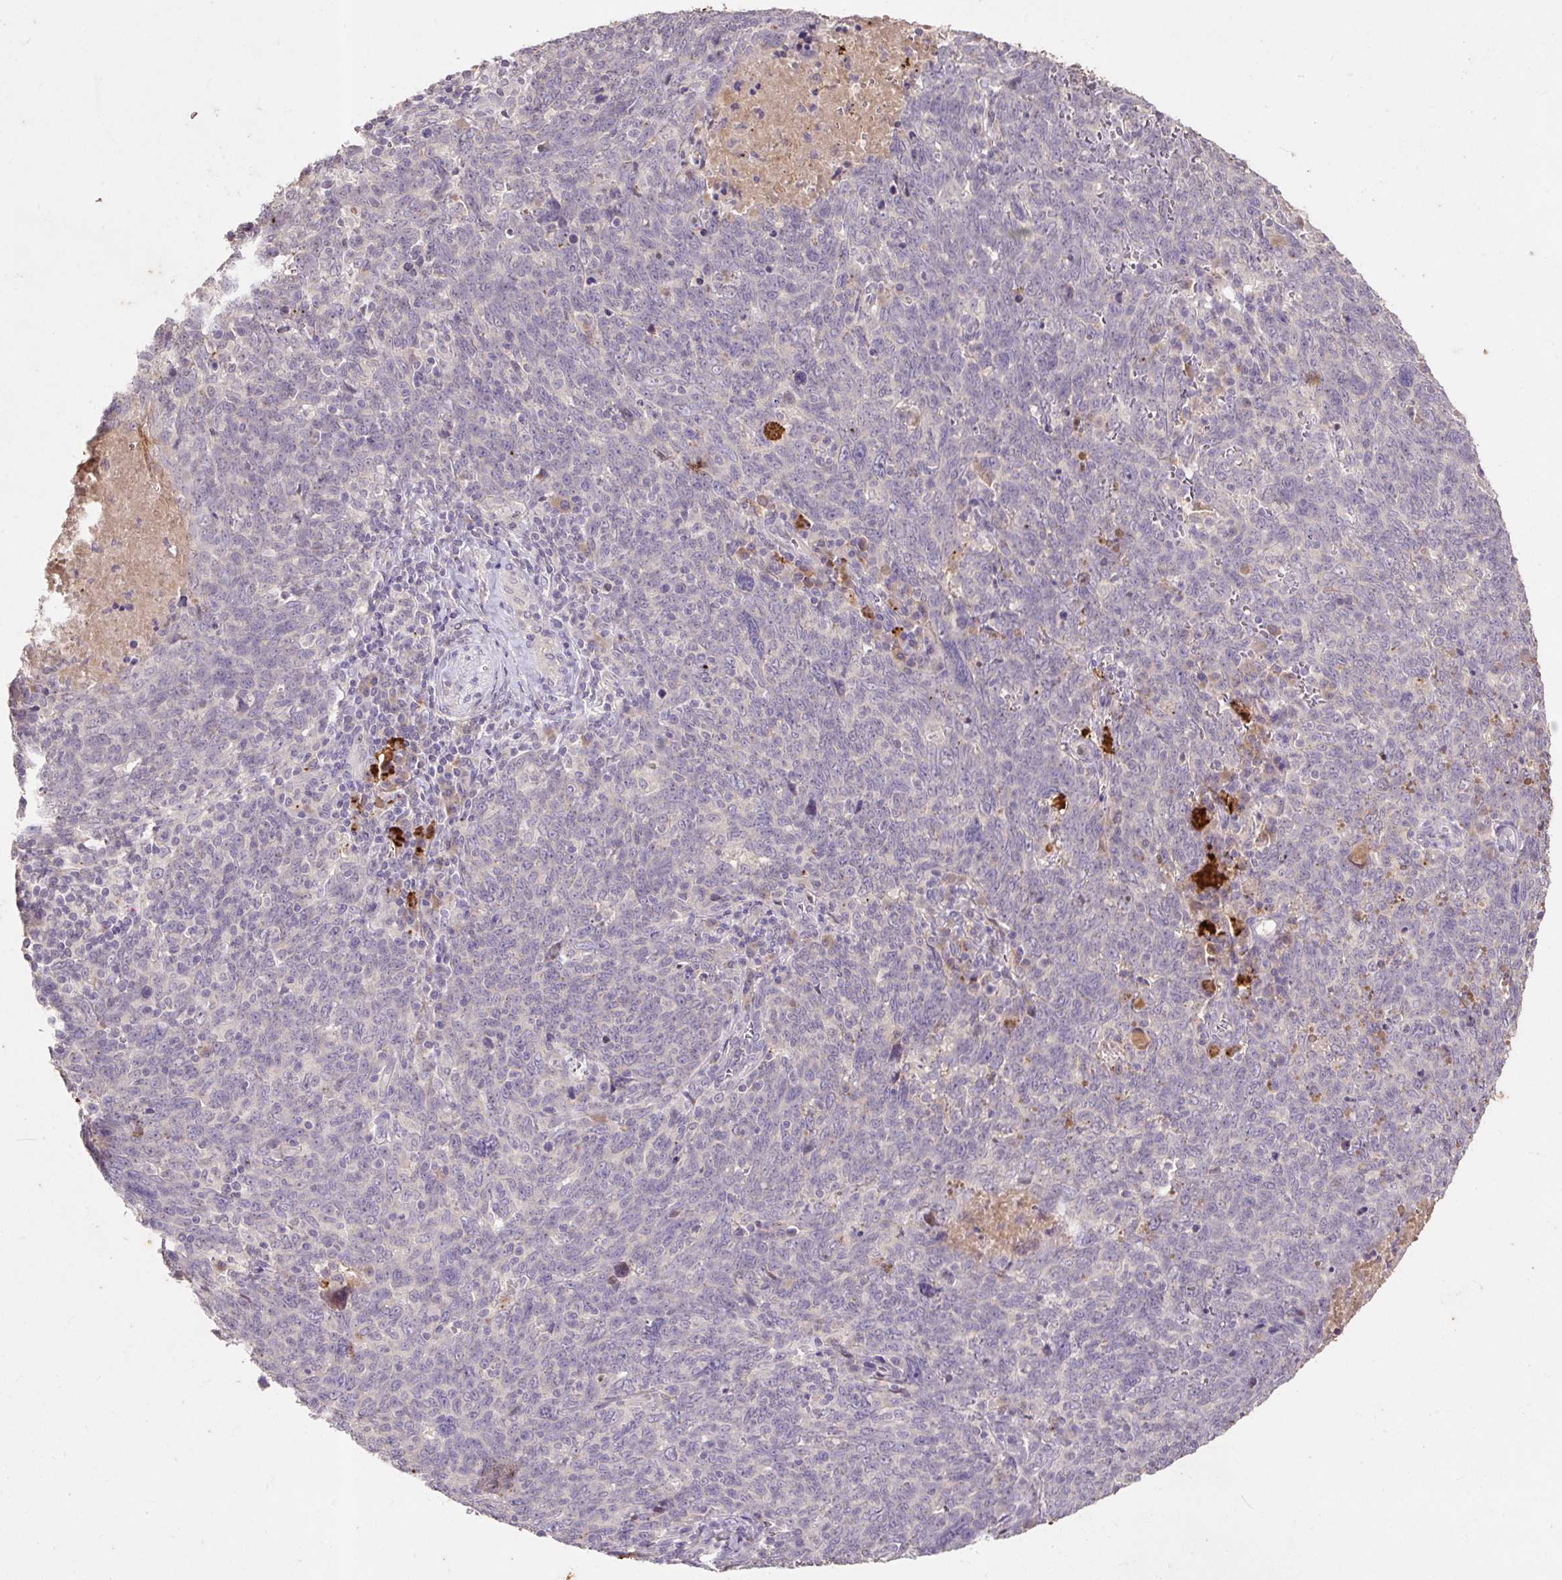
{"staining": {"intensity": "negative", "quantity": "none", "location": "none"}, "tissue": "lung cancer", "cell_type": "Tumor cells", "image_type": "cancer", "snomed": [{"axis": "morphology", "description": "Squamous cell carcinoma, NOS"}, {"axis": "topography", "description": "Lung"}], "caption": "Immunohistochemistry (IHC) of squamous cell carcinoma (lung) demonstrates no expression in tumor cells.", "gene": "LRTM2", "patient": {"sex": "female", "age": 72}}